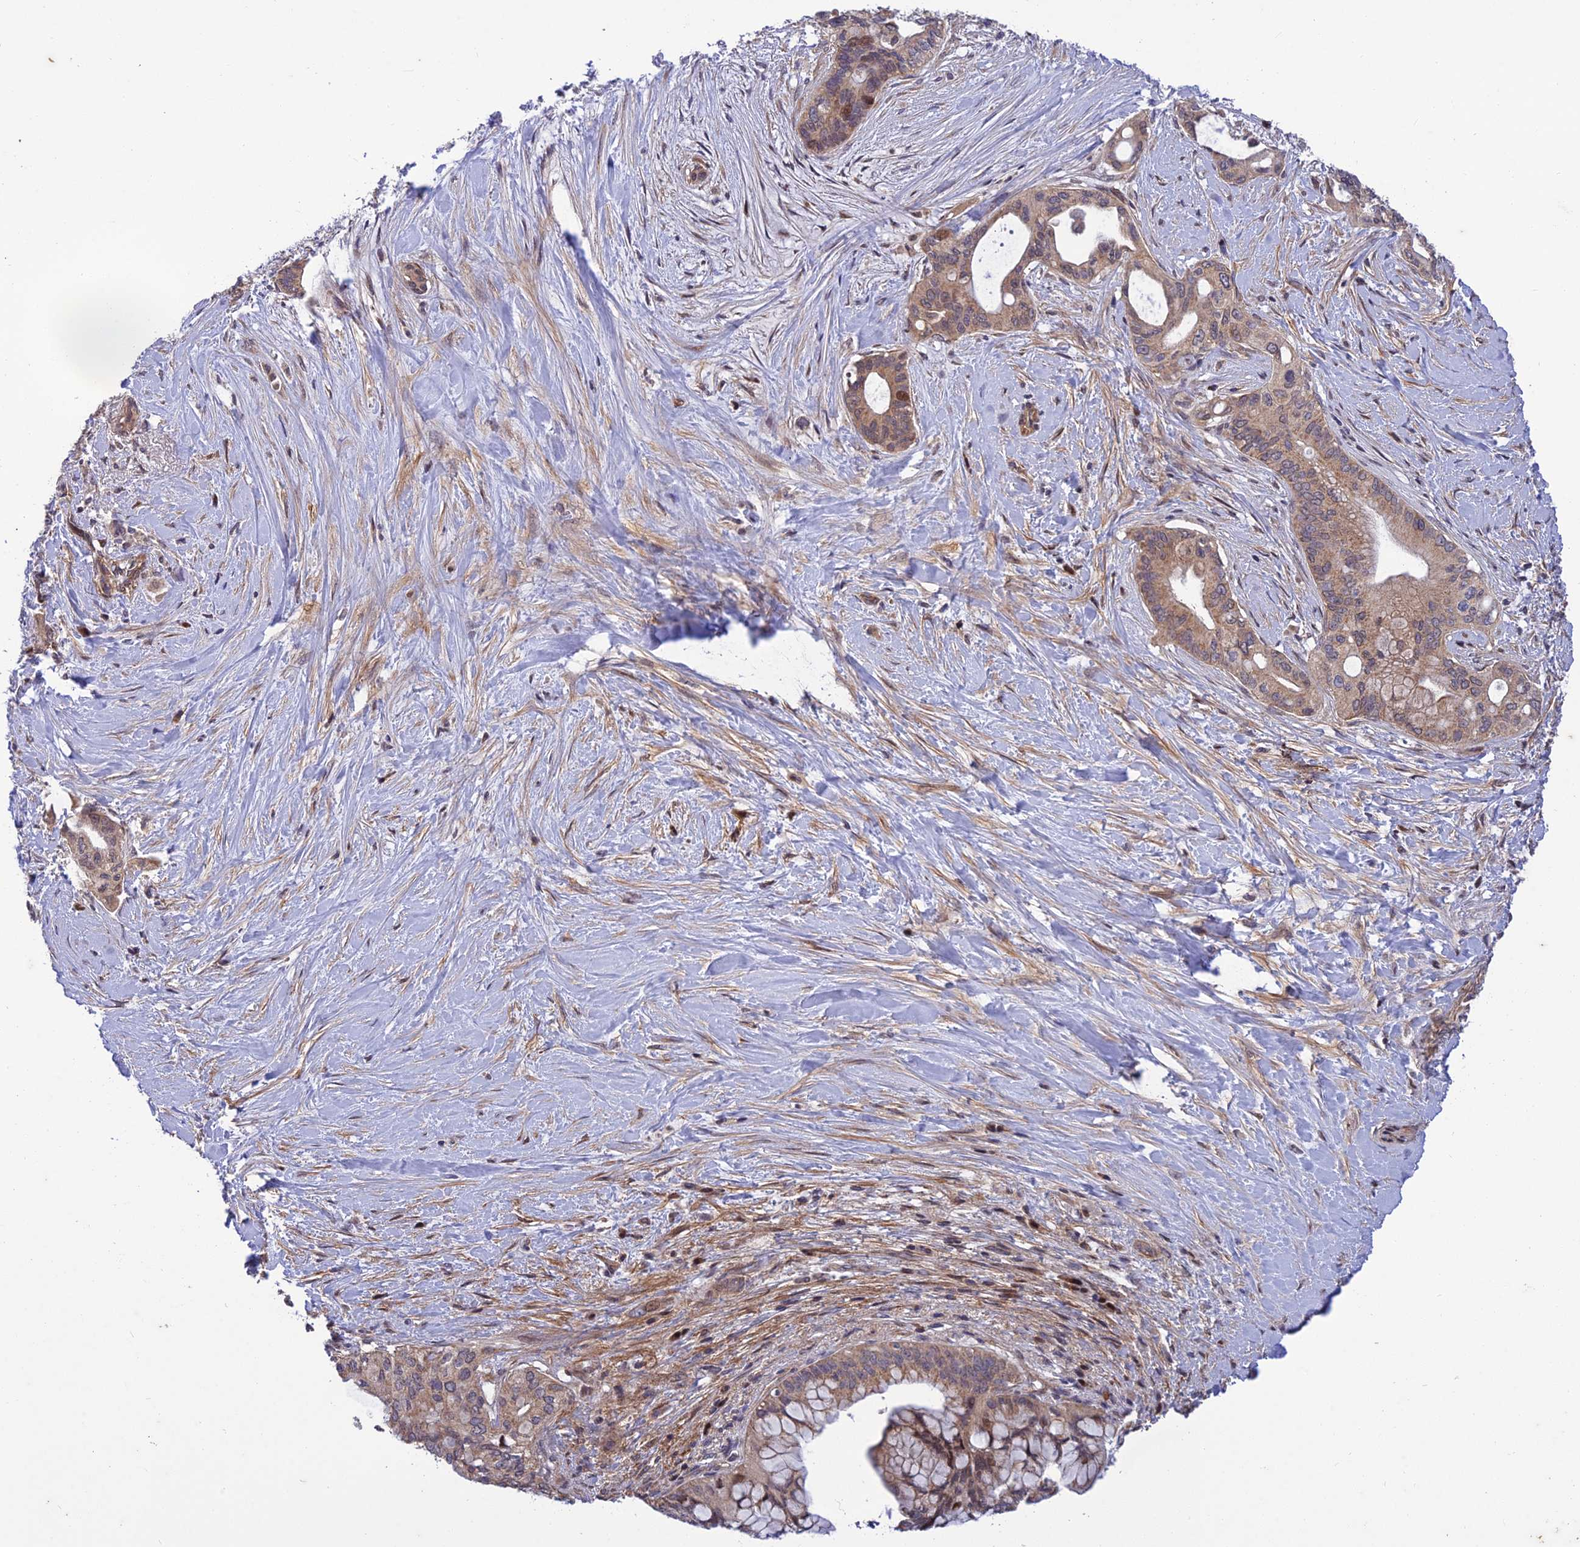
{"staining": {"intensity": "weak", "quantity": ">75%", "location": "cytoplasmic/membranous,nuclear"}, "tissue": "pancreatic cancer", "cell_type": "Tumor cells", "image_type": "cancer", "snomed": [{"axis": "morphology", "description": "Adenocarcinoma, NOS"}, {"axis": "topography", "description": "Pancreas"}], "caption": "Immunohistochemistry (IHC) staining of pancreatic cancer, which displays low levels of weak cytoplasmic/membranous and nuclear positivity in about >75% of tumor cells indicating weak cytoplasmic/membranous and nuclear protein expression. The staining was performed using DAB (3,3'-diaminobenzidine) (brown) for protein detection and nuclei were counterstained in hematoxylin (blue).", "gene": "PLEKHG2", "patient": {"sex": "male", "age": 46}}